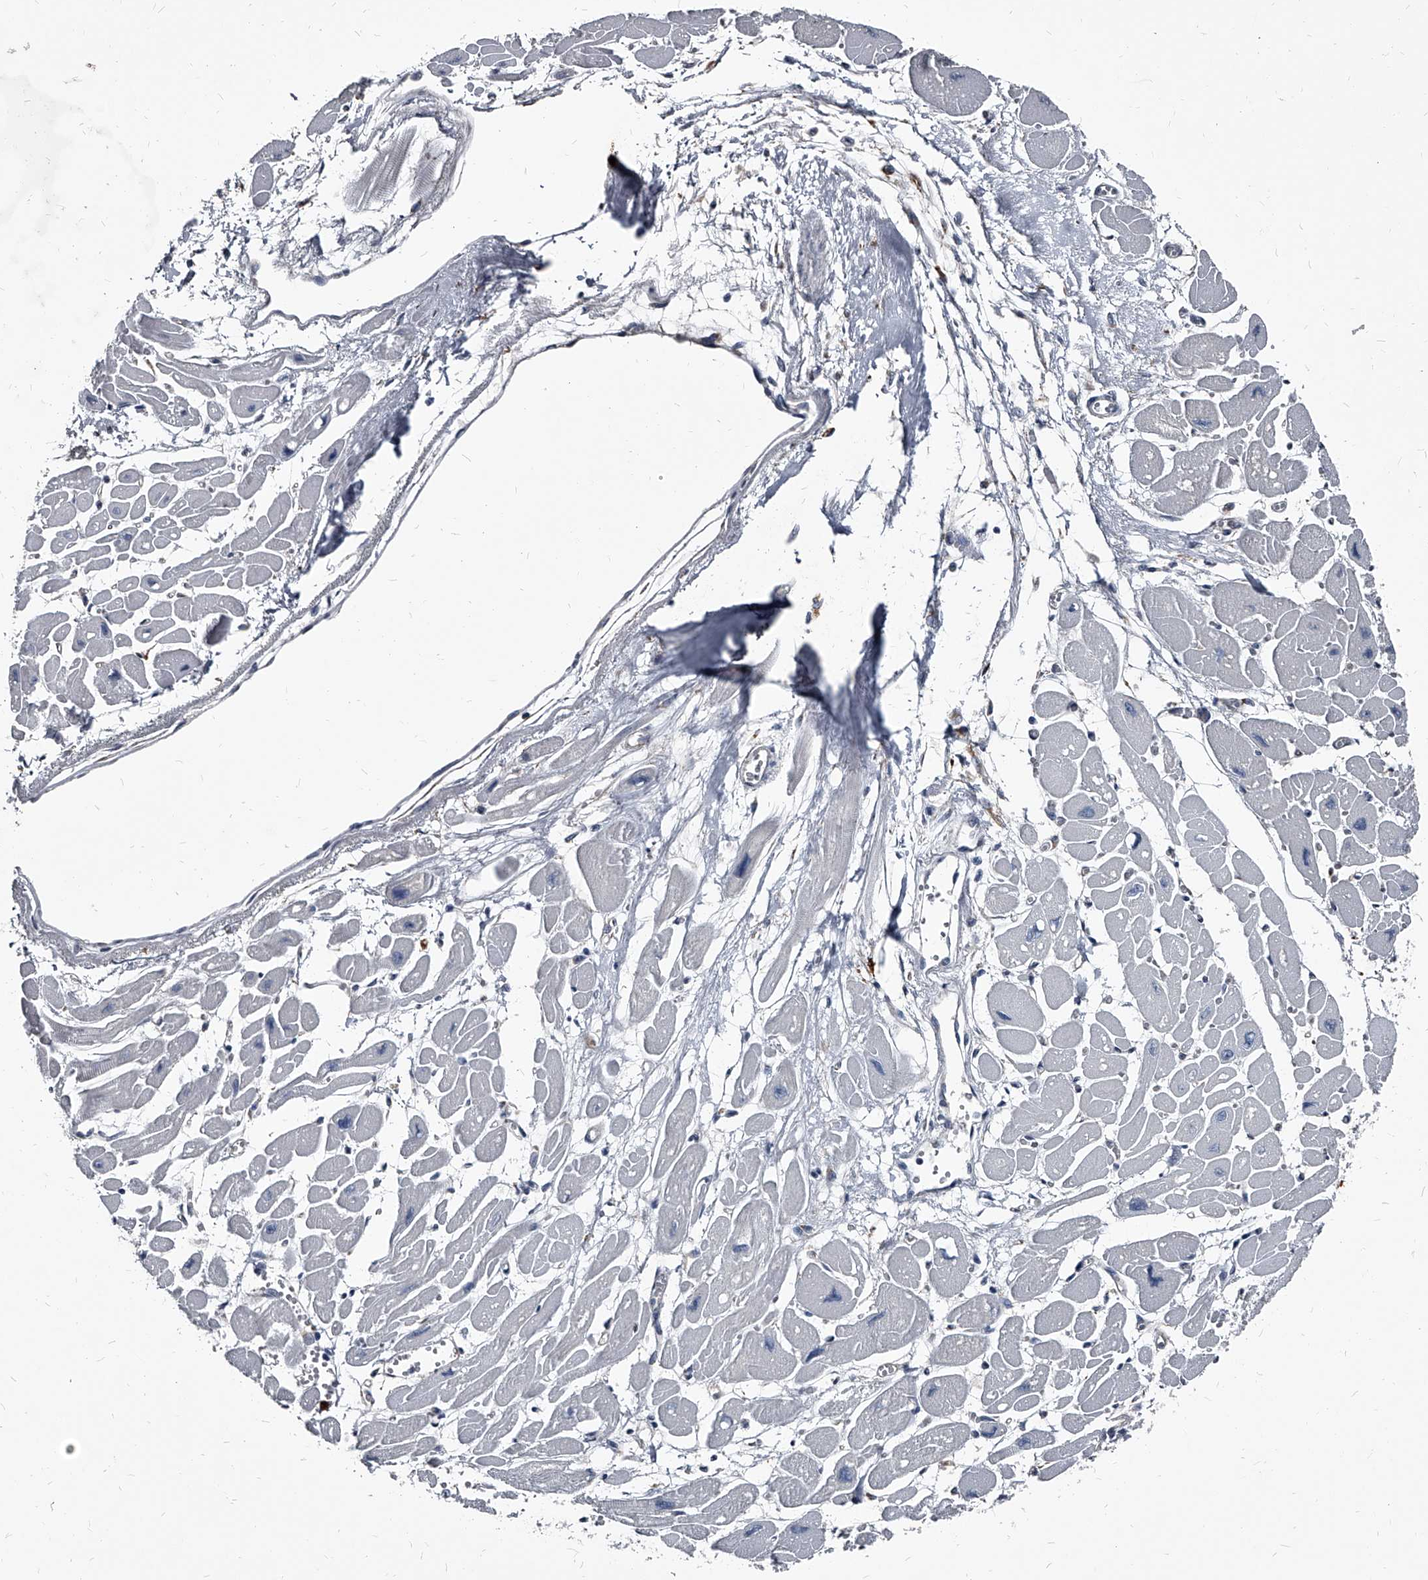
{"staining": {"intensity": "negative", "quantity": "none", "location": "none"}, "tissue": "heart muscle", "cell_type": "Cardiomyocytes", "image_type": "normal", "snomed": [{"axis": "morphology", "description": "Normal tissue, NOS"}, {"axis": "topography", "description": "Heart"}], "caption": "This is an IHC photomicrograph of benign heart muscle. There is no staining in cardiomyocytes.", "gene": "PGLYRP3", "patient": {"sex": "female", "age": 54}}